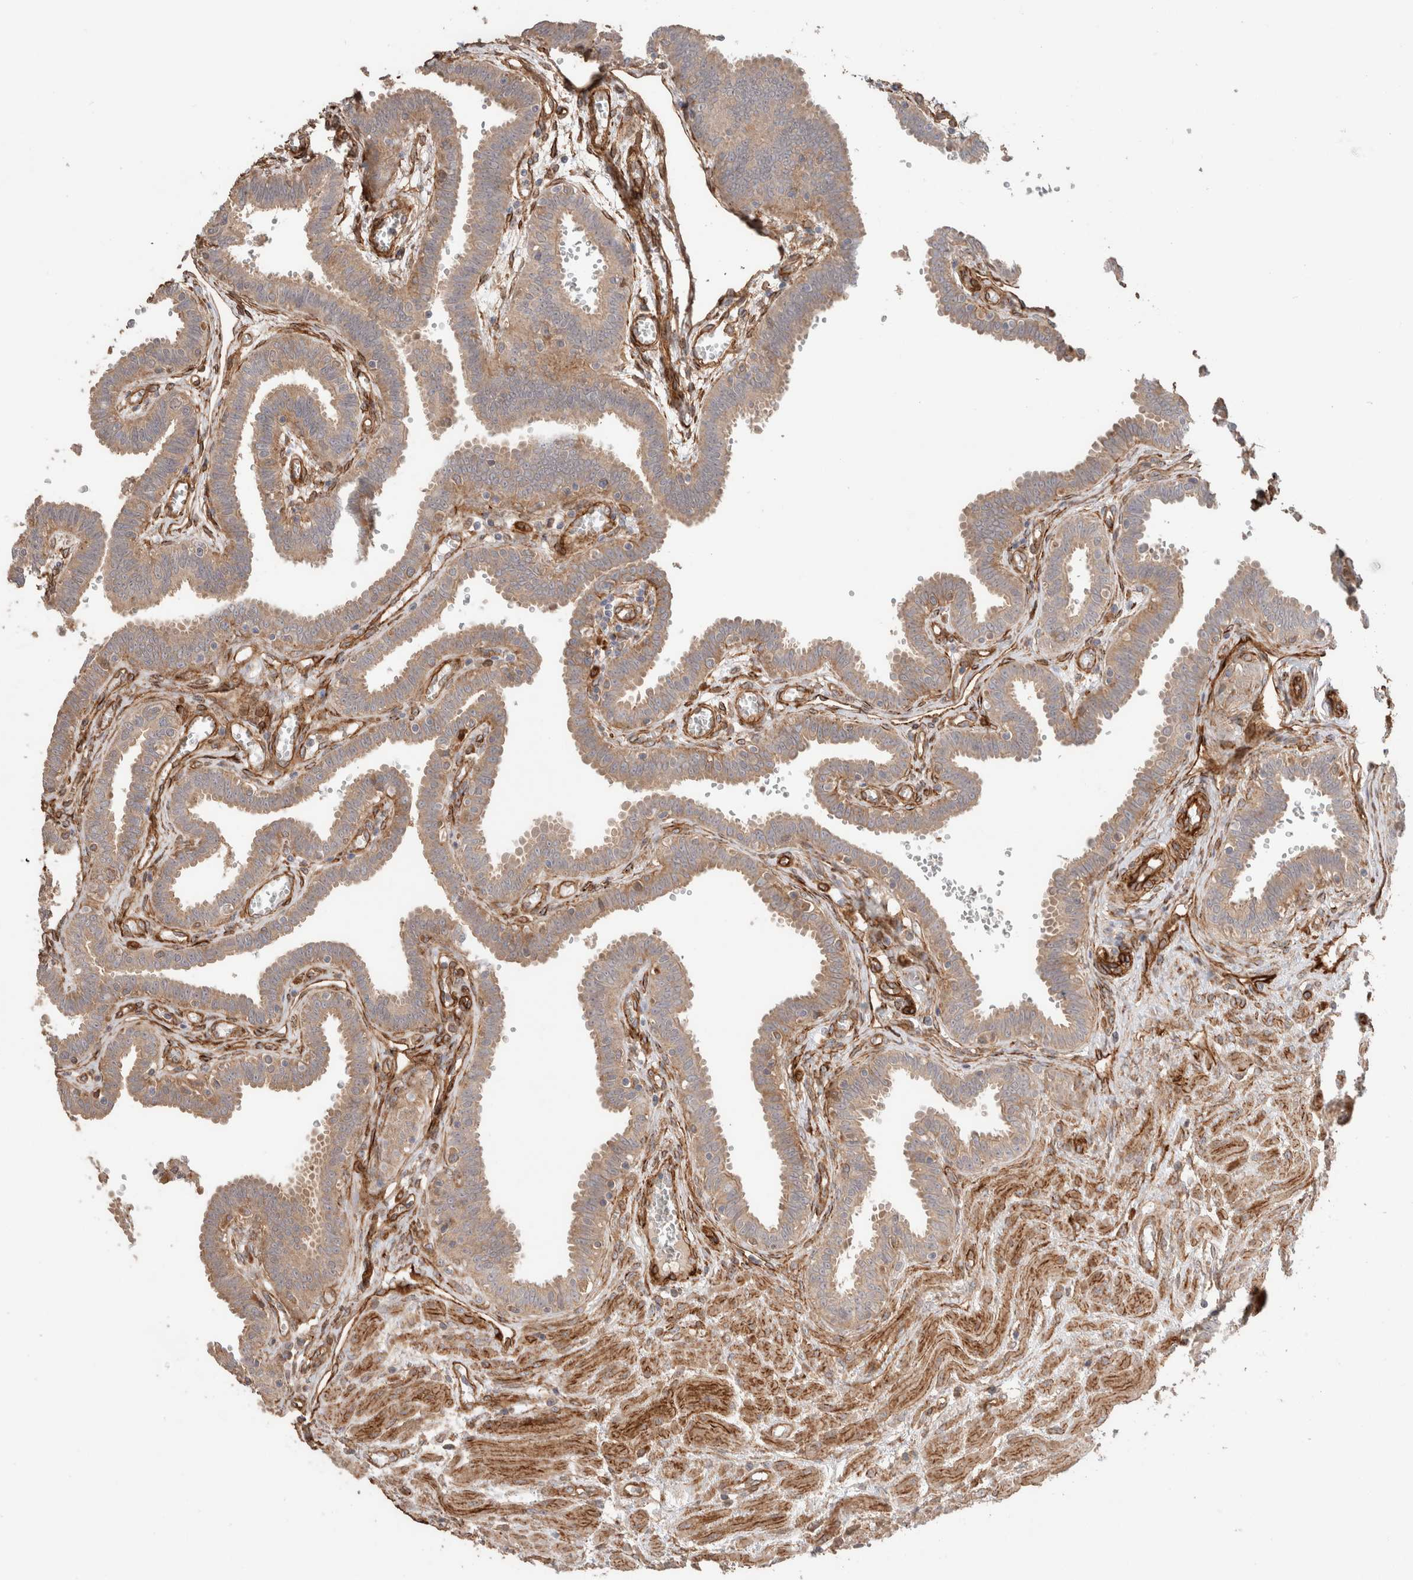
{"staining": {"intensity": "moderate", "quantity": ">75%", "location": "cytoplasmic/membranous"}, "tissue": "fallopian tube", "cell_type": "Glandular cells", "image_type": "normal", "snomed": [{"axis": "morphology", "description": "Normal tissue, NOS"}, {"axis": "topography", "description": "Fallopian tube"}], "caption": "Immunohistochemical staining of benign human fallopian tube displays >75% levels of moderate cytoplasmic/membranous protein expression in approximately >75% of glandular cells. The staining was performed using DAB (3,3'-diaminobenzidine) to visualize the protein expression in brown, while the nuclei were stained in blue with hematoxylin (Magnification: 20x).", "gene": "RAB32", "patient": {"sex": "female", "age": 32}}